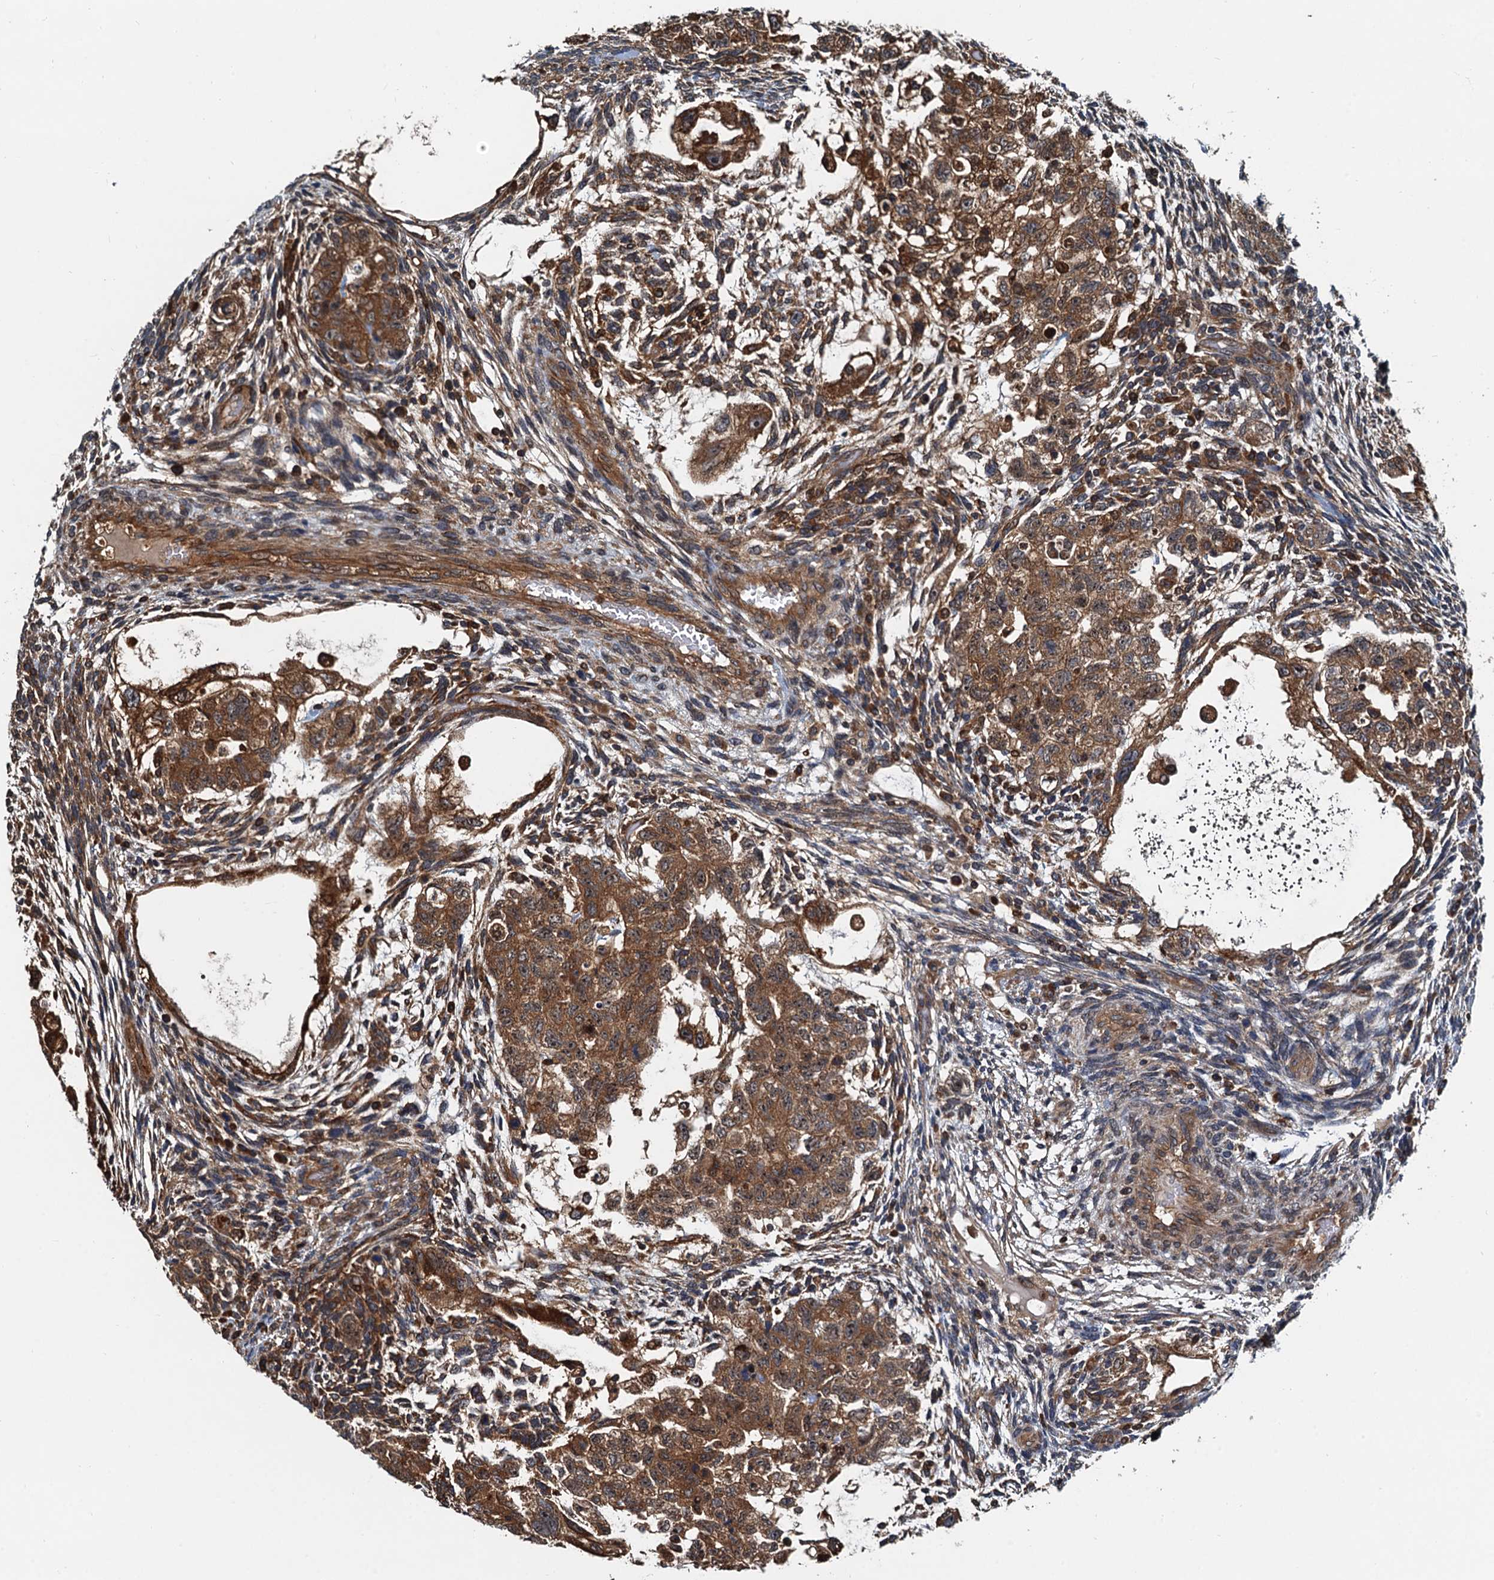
{"staining": {"intensity": "strong", "quantity": ">75%", "location": "cytoplasmic/membranous"}, "tissue": "testis cancer", "cell_type": "Tumor cells", "image_type": "cancer", "snomed": [{"axis": "morphology", "description": "Carcinoma, Embryonal, NOS"}, {"axis": "topography", "description": "Testis"}], "caption": "Protein analysis of testis cancer tissue demonstrates strong cytoplasmic/membranous expression in approximately >75% of tumor cells. The protein is shown in brown color, while the nuclei are stained blue.", "gene": "USP6NL", "patient": {"sex": "male", "age": 36}}